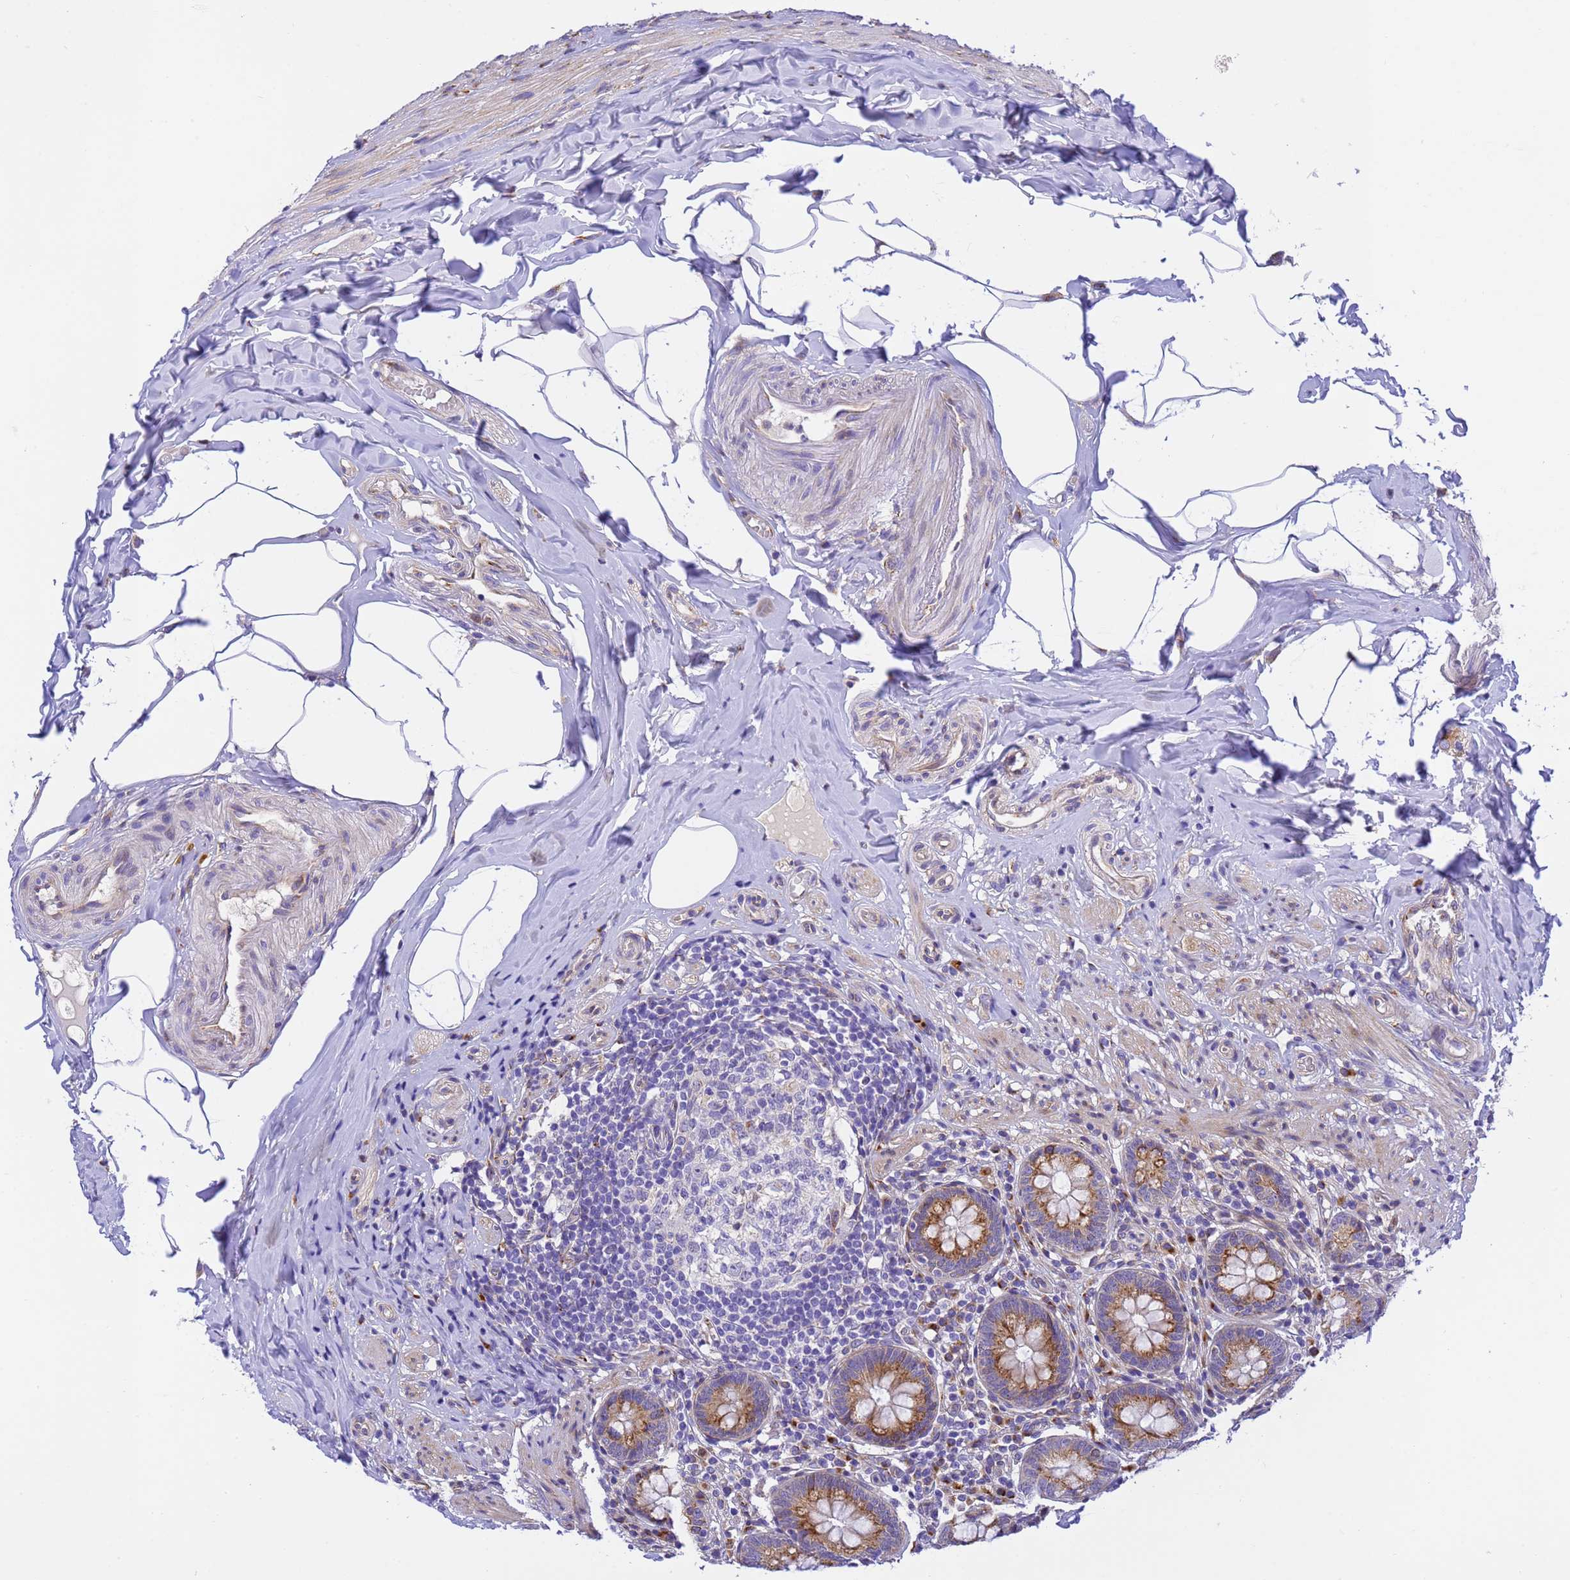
{"staining": {"intensity": "moderate", "quantity": ">75%", "location": "cytoplasmic/membranous"}, "tissue": "appendix", "cell_type": "Glandular cells", "image_type": "normal", "snomed": [{"axis": "morphology", "description": "Normal tissue, NOS"}, {"axis": "topography", "description": "Appendix"}], "caption": "A medium amount of moderate cytoplasmic/membranous positivity is appreciated in about >75% of glandular cells in unremarkable appendix. (Brightfield microscopy of DAB IHC at high magnification).", "gene": "RHBDD3", "patient": {"sex": "male", "age": 55}}